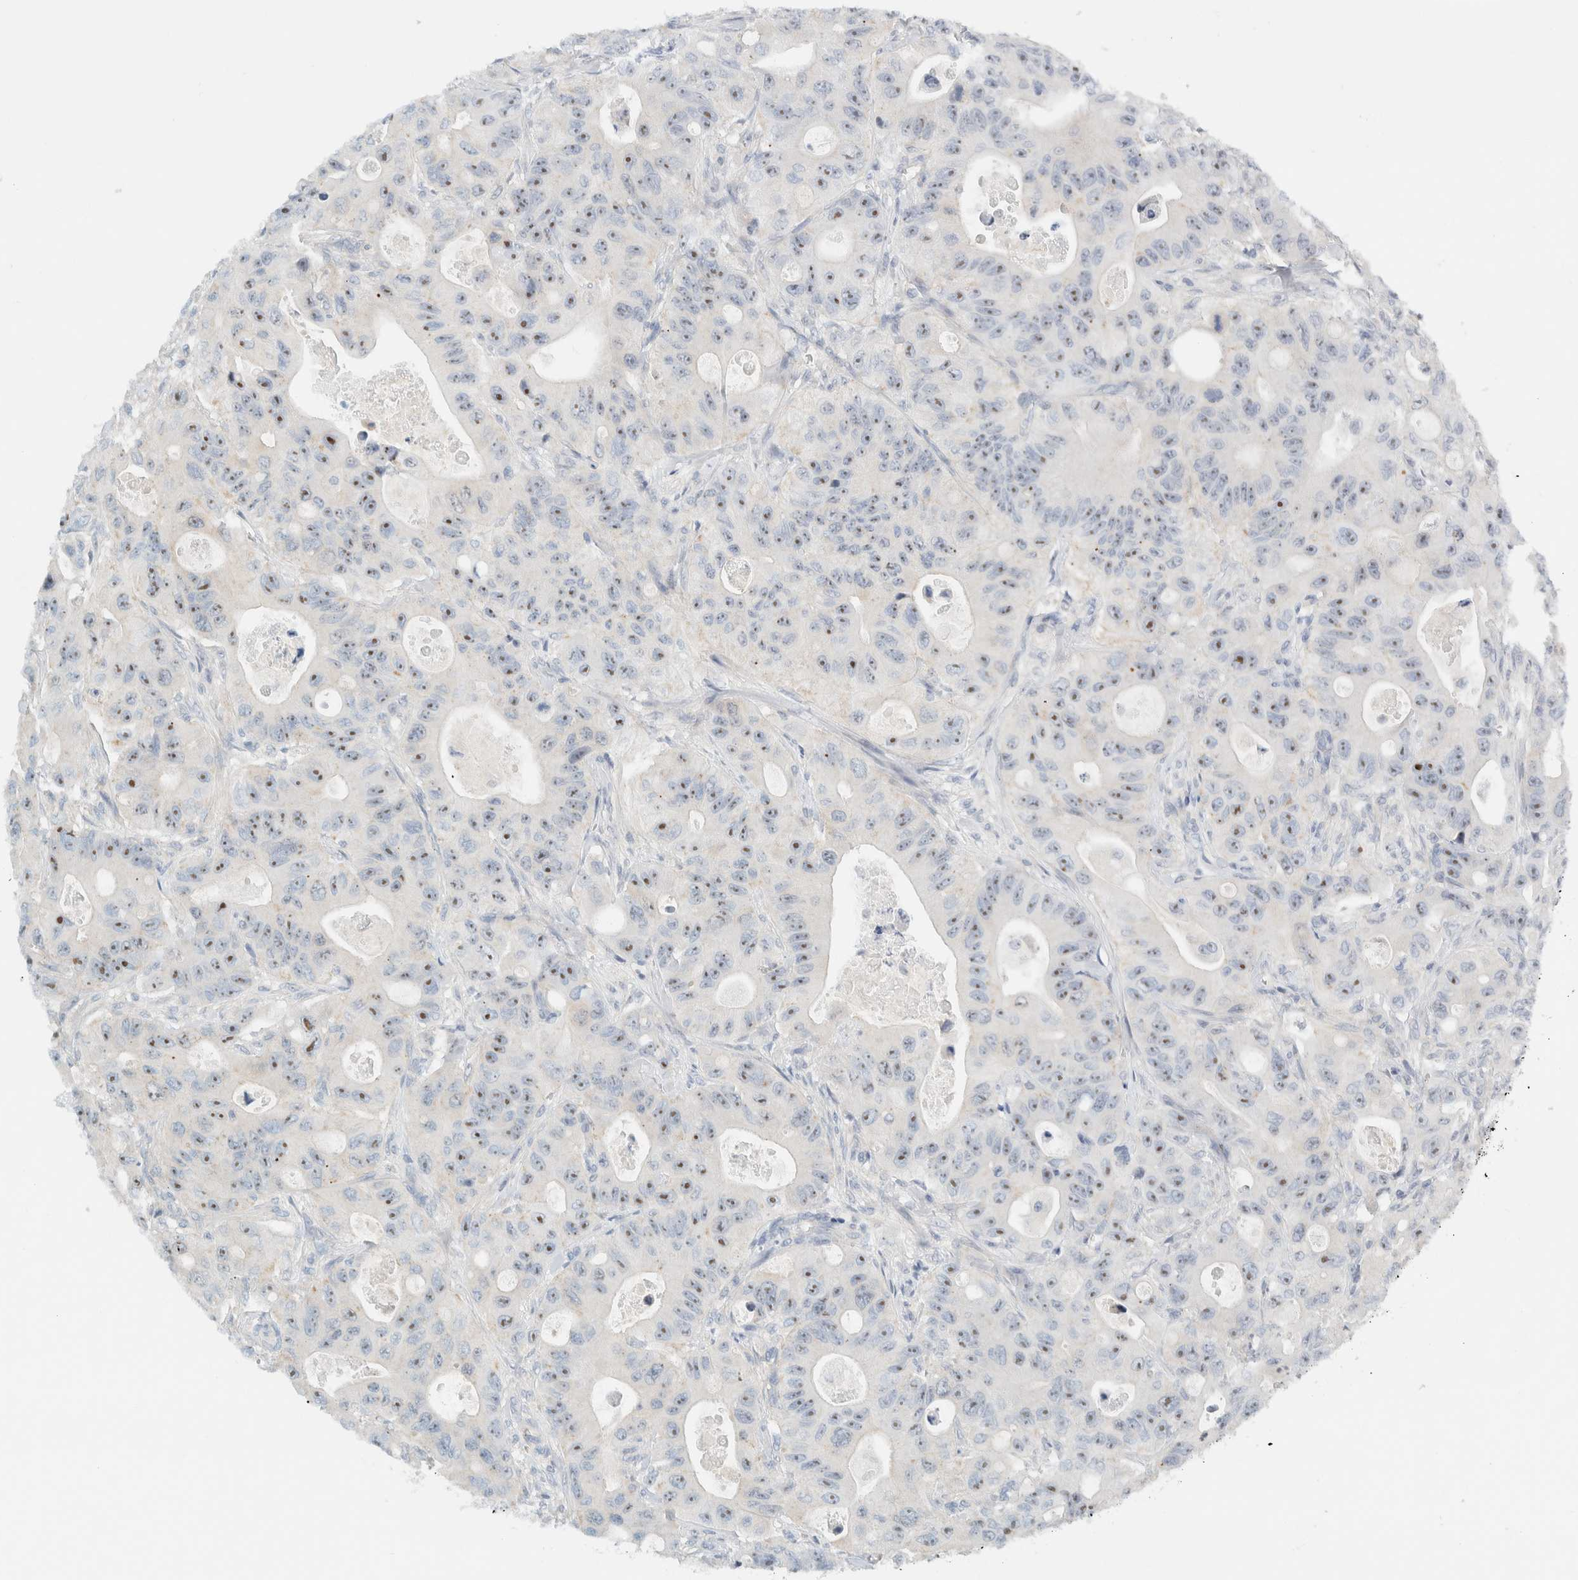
{"staining": {"intensity": "moderate", "quantity": "25%-75%", "location": "nuclear"}, "tissue": "colorectal cancer", "cell_type": "Tumor cells", "image_type": "cancer", "snomed": [{"axis": "morphology", "description": "Adenocarcinoma, NOS"}, {"axis": "topography", "description": "Colon"}], "caption": "Moderate nuclear protein positivity is appreciated in approximately 25%-75% of tumor cells in colorectal cancer. The staining was performed using DAB, with brown indicating positive protein expression. Nuclei are stained blue with hematoxylin.", "gene": "NDE1", "patient": {"sex": "female", "age": 46}}